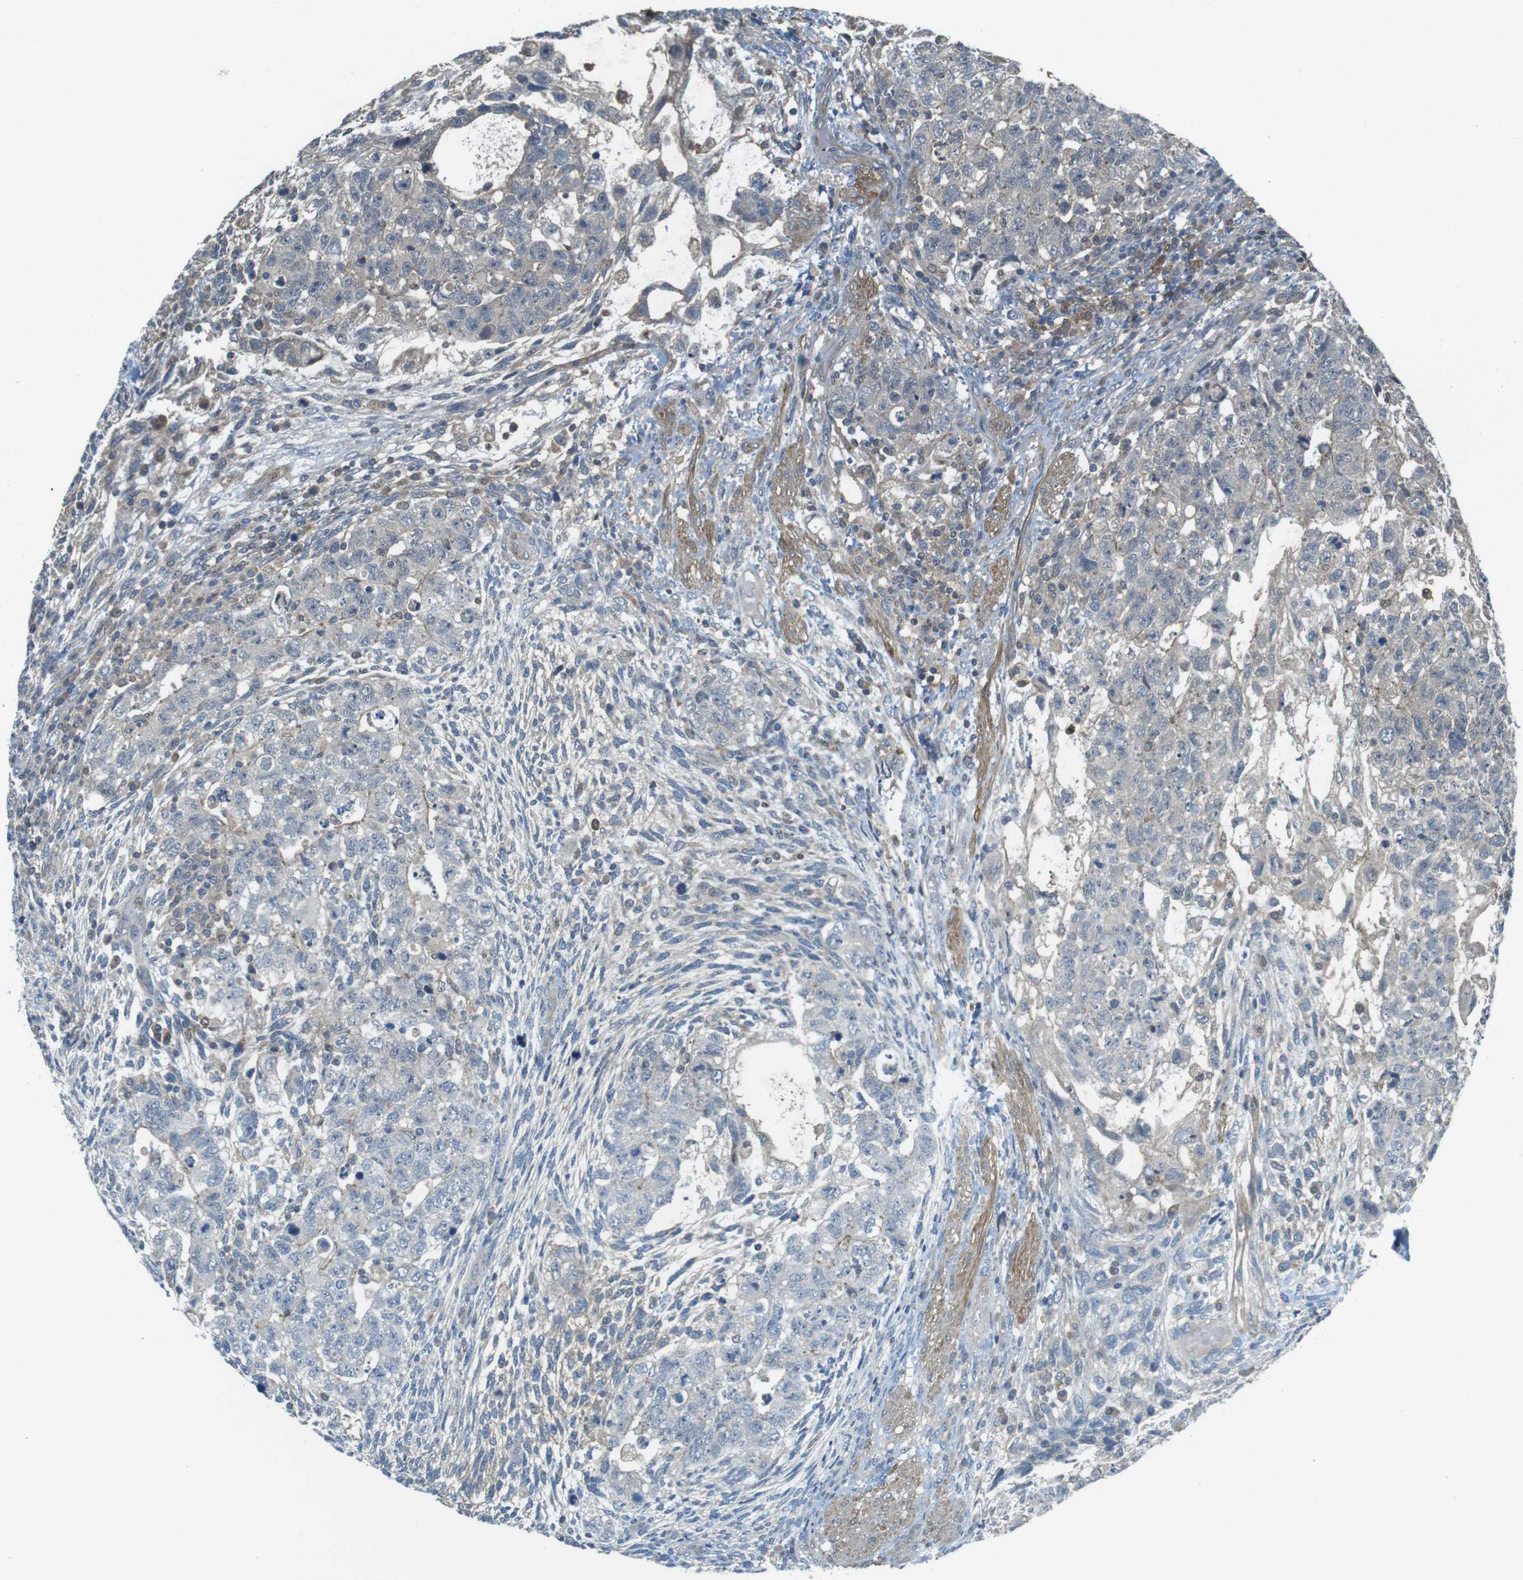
{"staining": {"intensity": "negative", "quantity": "none", "location": "none"}, "tissue": "testis cancer", "cell_type": "Tumor cells", "image_type": "cancer", "snomed": [{"axis": "morphology", "description": "Normal tissue, NOS"}, {"axis": "morphology", "description": "Carcinoma, Embryonal, NOS"}, {"axis": "topography", "description": "Testis"}], "caption": "Protein analysis of embryonal carcinoma (testis) displays no significant staining in tumor cells.", "gene": "LRRC3B", "patient": {"sex": "male", "age": 36}}